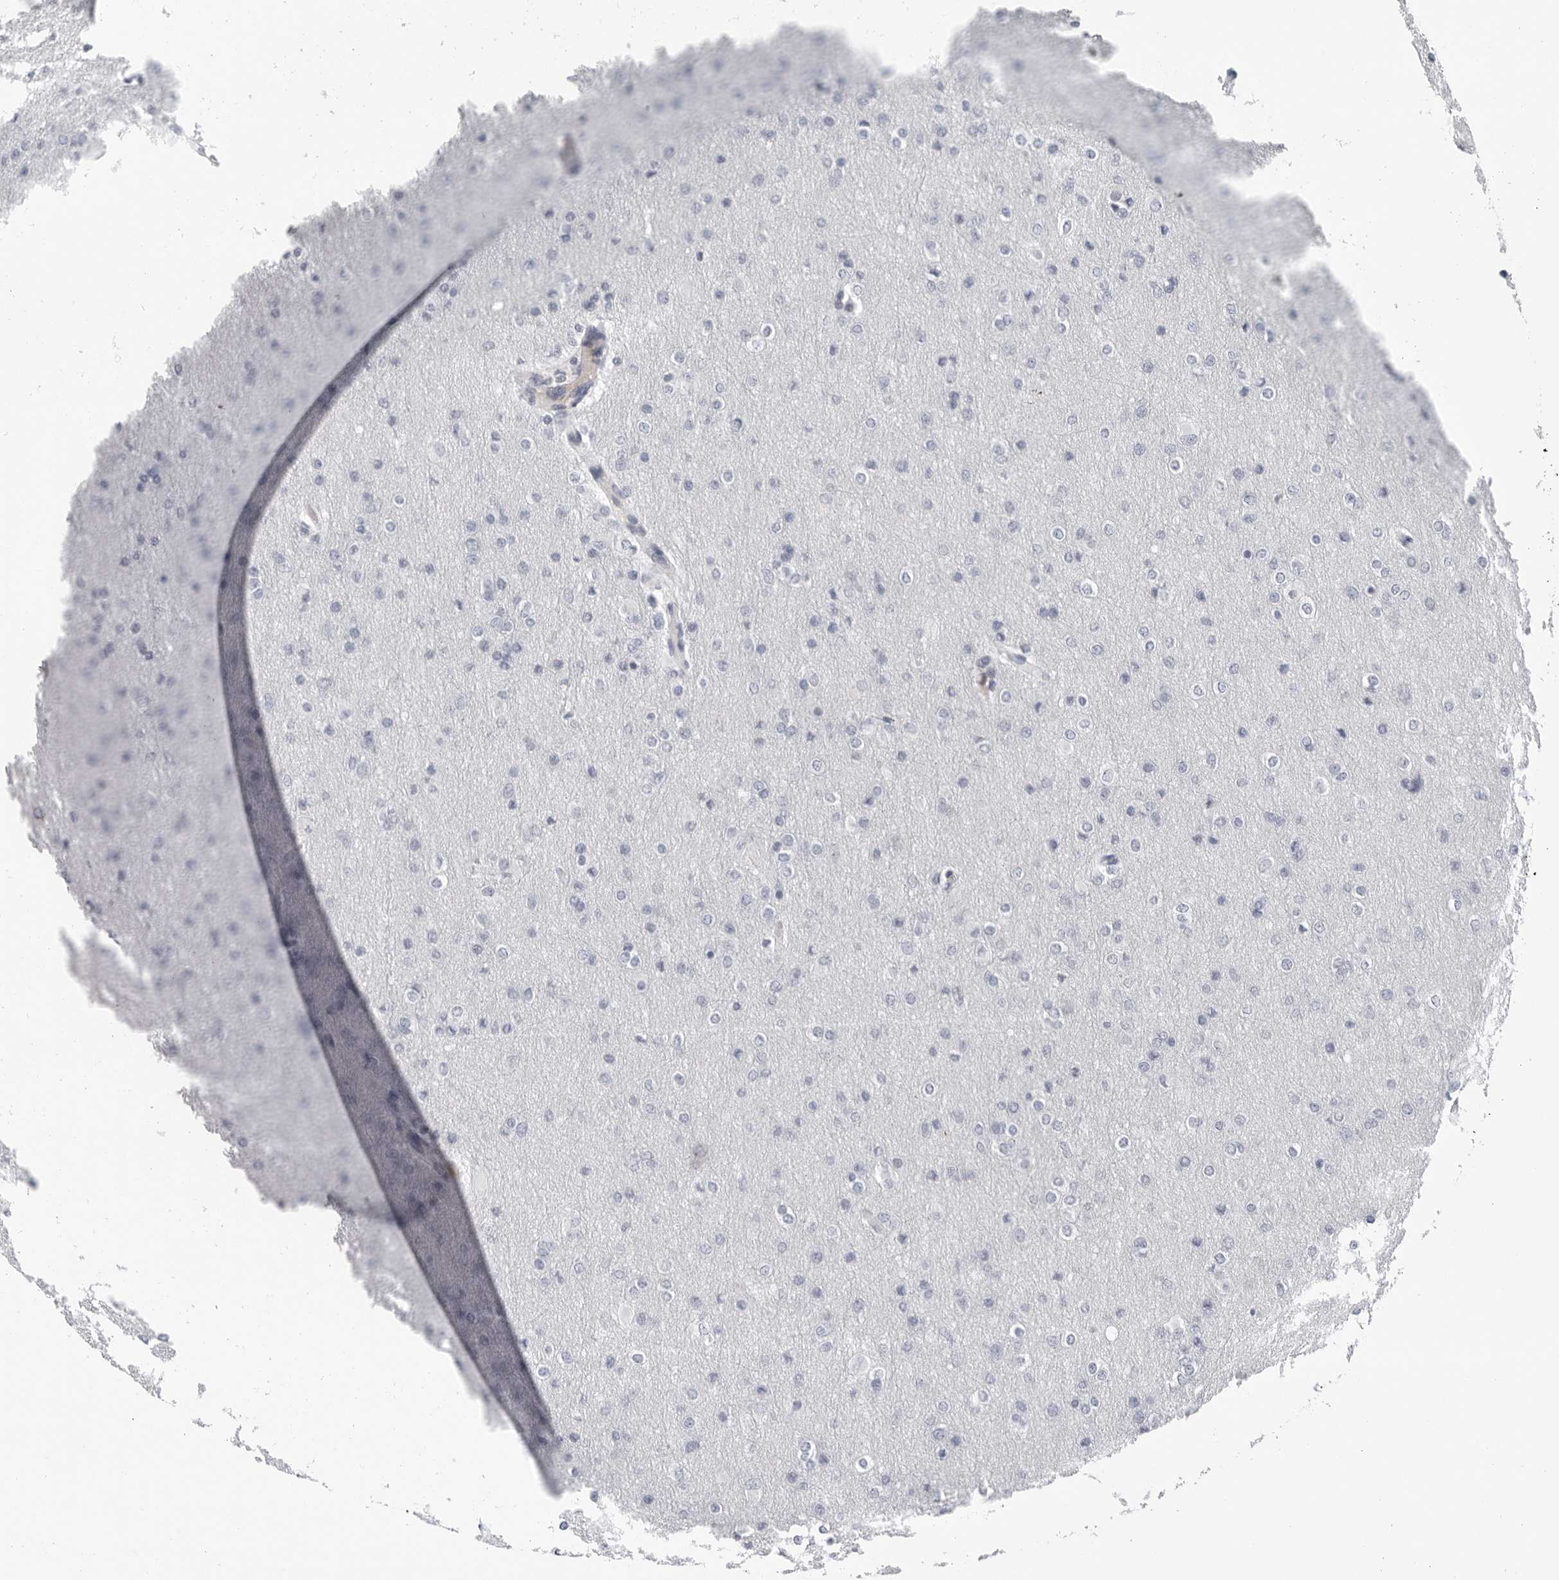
{"staining": {"intensity": "negative", "quantity": "none", "location": "none"}, "tissue": "glioma", "cell_type": "Tumor cells", "image_type": "cancer", "snomed": [{"axis": "morphology", "description": "Glioma, malignant, High grade"}, {"axis": "topography", "description": "Cerebral cortex"}], "caption": "High power microscopy micrograph of an immunohistochemistry (IHC) photomicrograph of high-grade glioma (malignant), revealing no significant staining in tumor cells. (DAB immunohistochemistry, high magnification).", "gene": "ZNF502", "patient": {"sex": "female", "age": 36}}